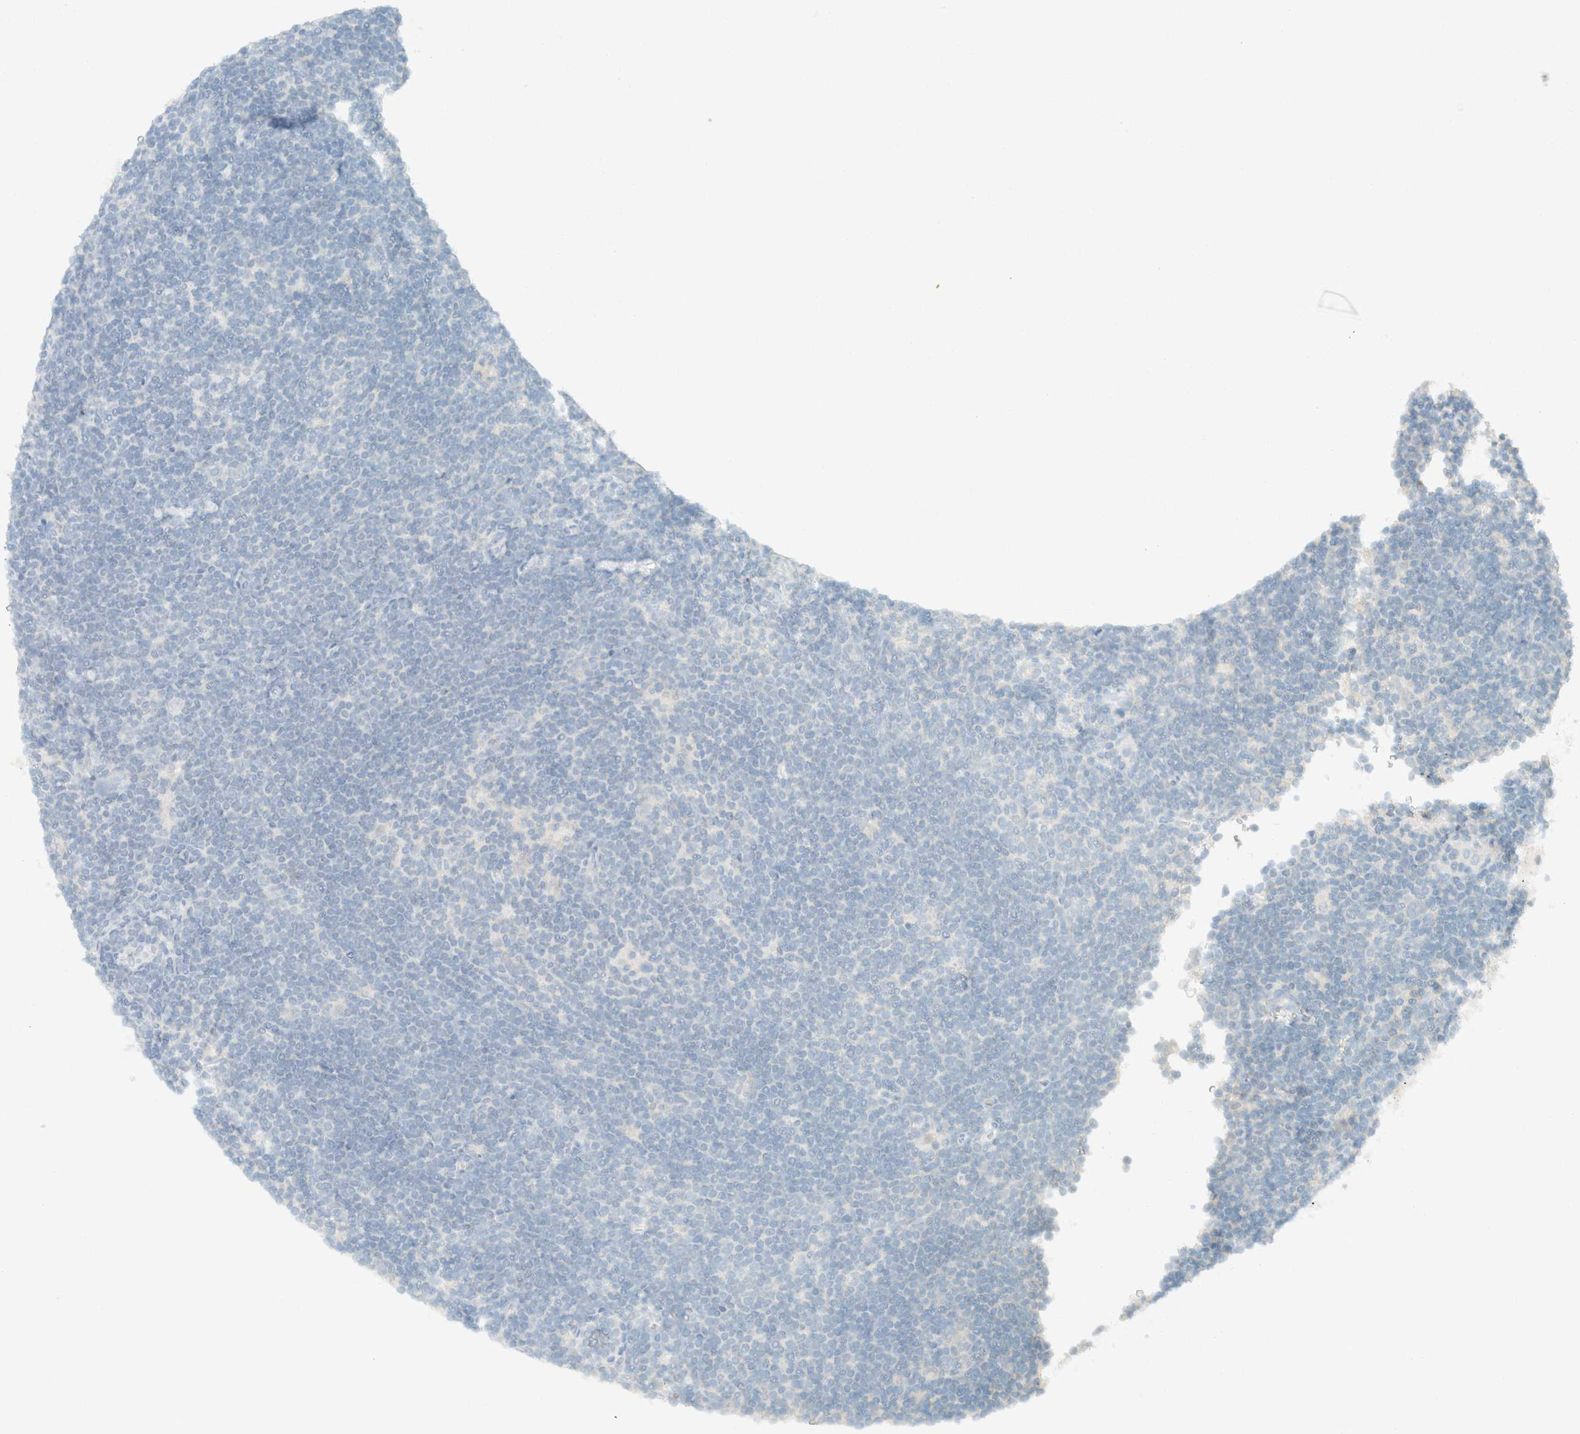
{"staining": {"intensity": "negative", "quantity": "none", "location": "none"}, "tissue": "lymphoma", "cell_type": "Tumor cells", "image_type": "cancer", "snomed": [{"axis": "morphology", "description": "Hodgkin's disease, NOS"}, {"axis": "topography", "description": "Lymph node"}], "caption": "Immunohistochemical staining of Hodgkin's disease demonstrates no significant staining in tumor cells.", "gene": "GPA33", "patient": {"sex": "female", "age": 57}}